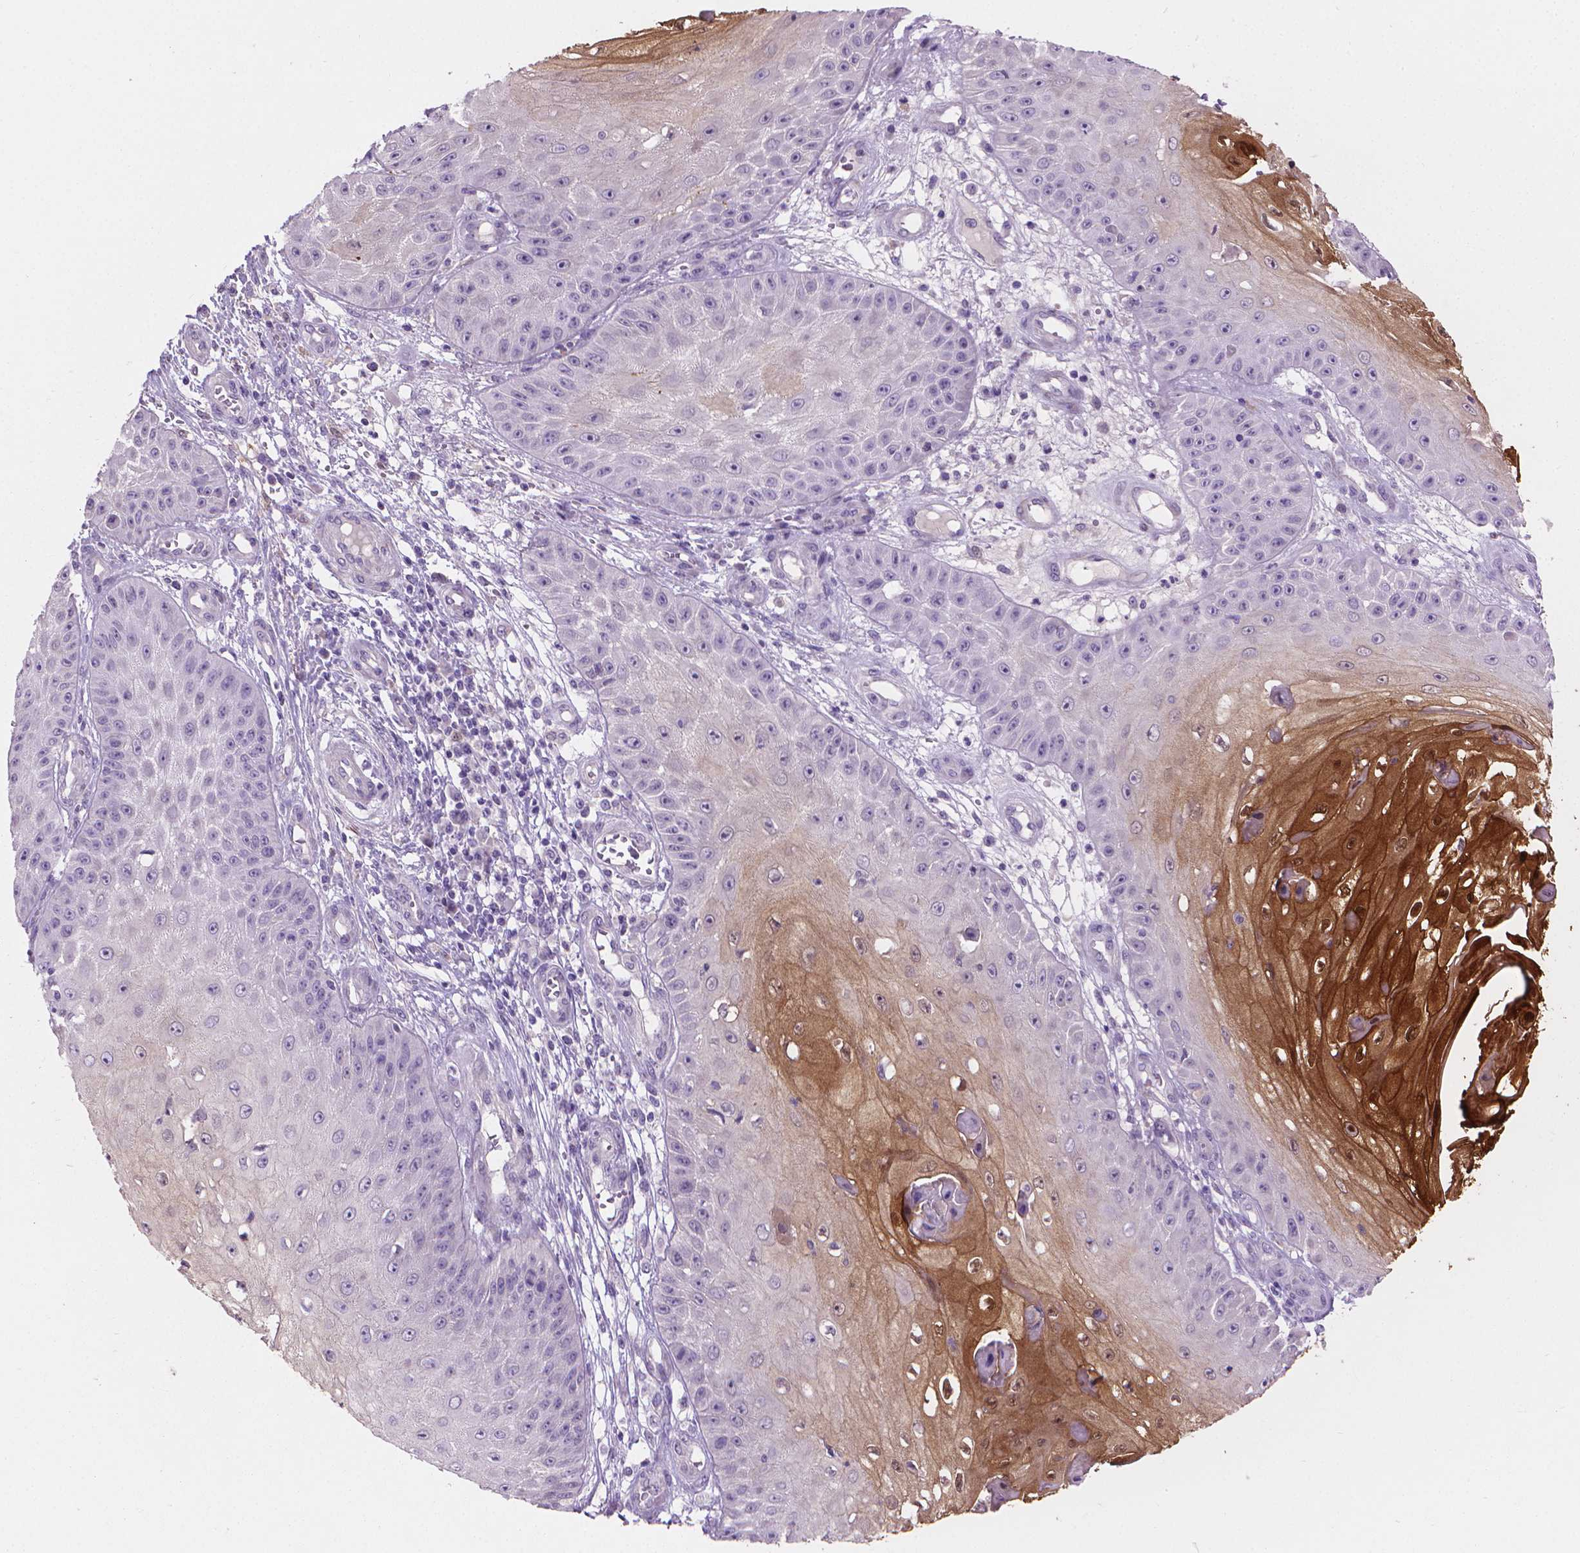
{"staining": {"intensity": "strong", "quantity": "<25%", "location": "cytoplasmic/membranous"}, "tissue": "skin cancer", "cell_type": "Tumor cells", "image_type": "cancer", "snomed": [{"axis": "morphology", "description": "Squamous cell carcinoma, NOS"}, {"axis": "topography", "description": "Skin"}], "caption": "Protein positivity by immunohistochemistry (IHC) reveals strong cytoplasmic/membranous expression in approximately <25% of tumor cells in skin squamous cell carcinoma. The staining was performed using DAB, with brown indicating positive protein expression. Nuclei are stained blue with hematoxylin.", "gene": "GSDMA", "patient": {"sex": "male", "age": 70}}